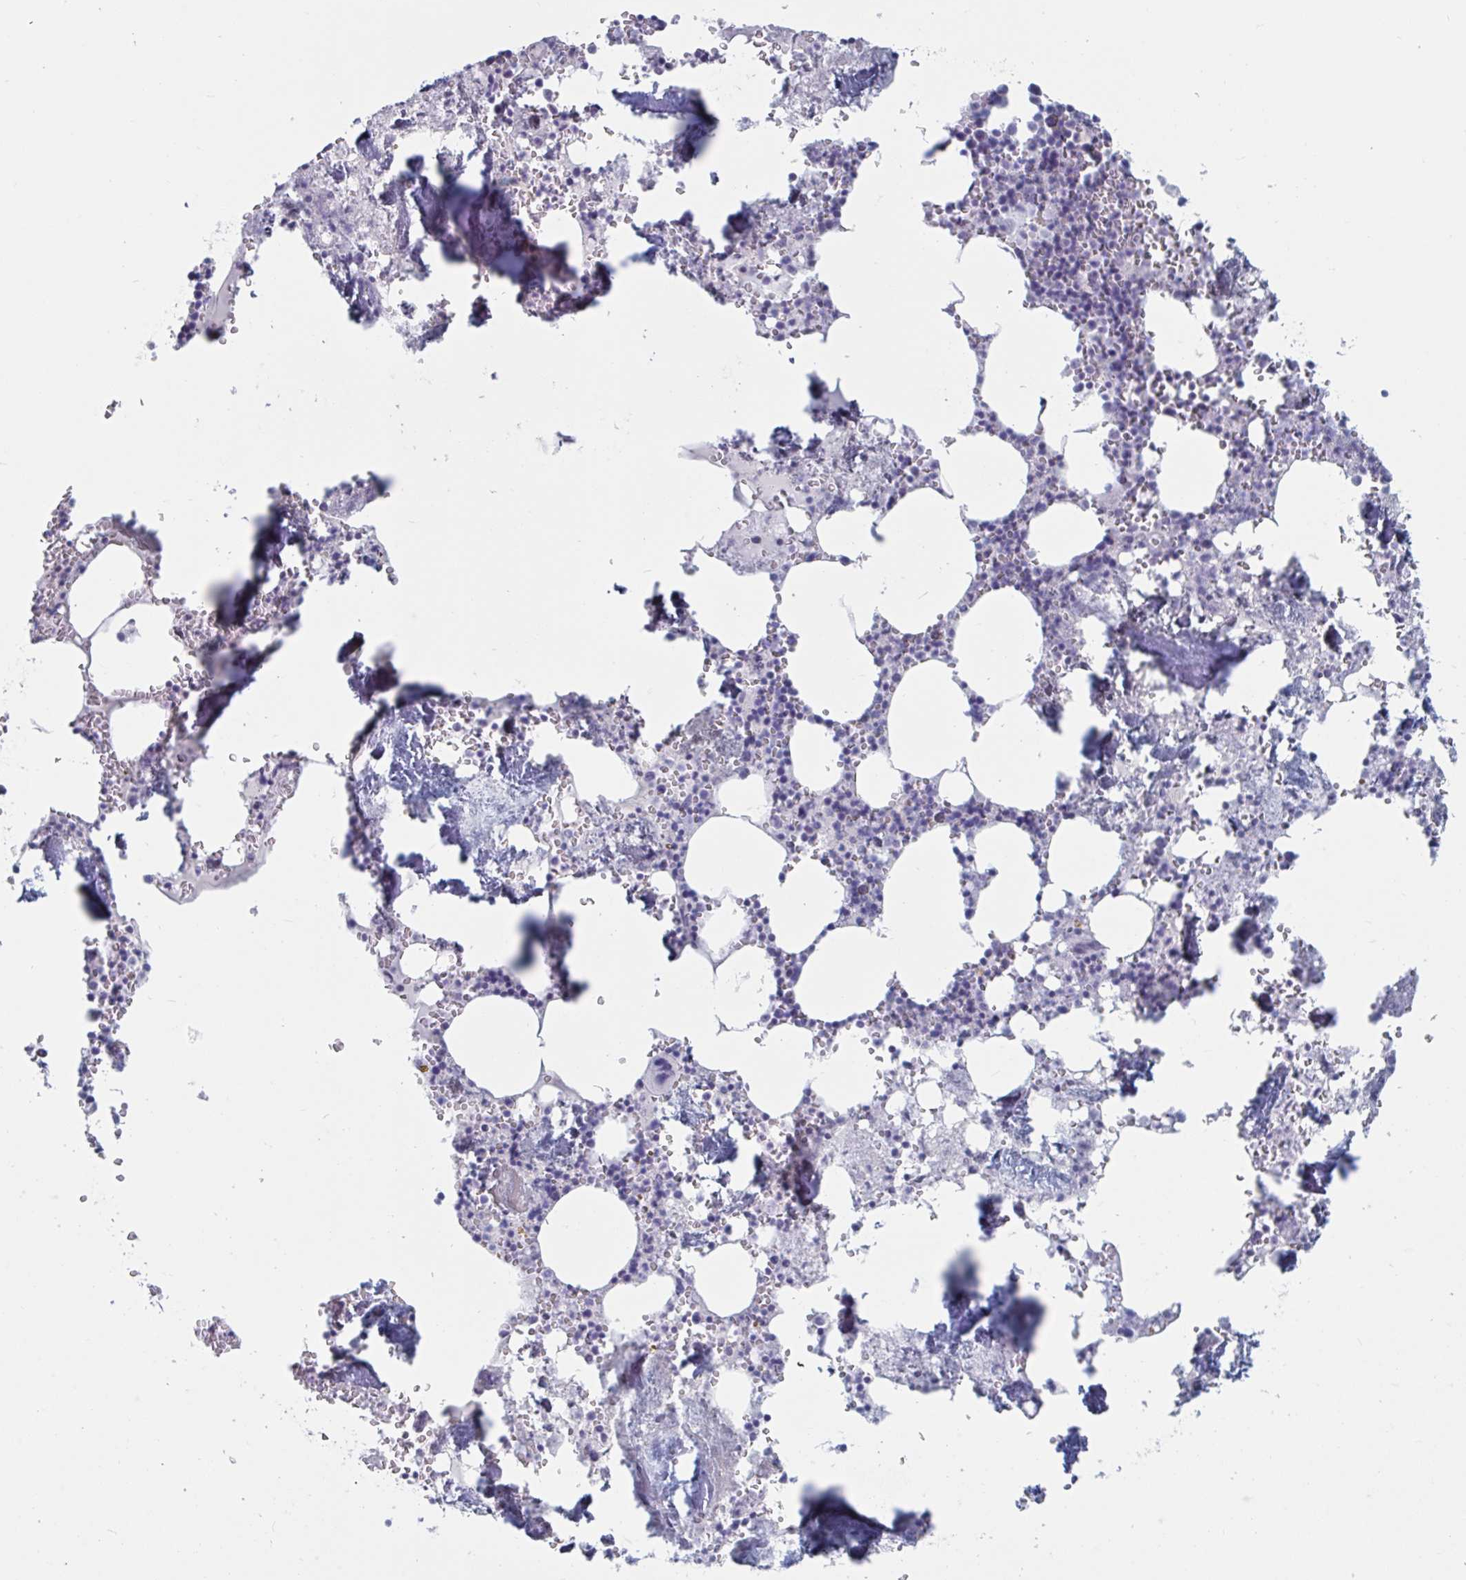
{"staining": {"intensity": "negative", "quantity": "none", "location": "none"}, "tissue": "bone marrow", "cell_type": "Hematopoietic cells", "image_type": "normal", "snomed": [{"axis": "morphology", "description": "Normal tissue, NOS"}, {"axis": "topography", "description": "Bone marrow"}], "caption": "Immunohistochemistry of normal bone marrow displays no staining in hematopoietic cells.", "gene": "FOXA1", "patient": {"sex": "male", "age": 54}}